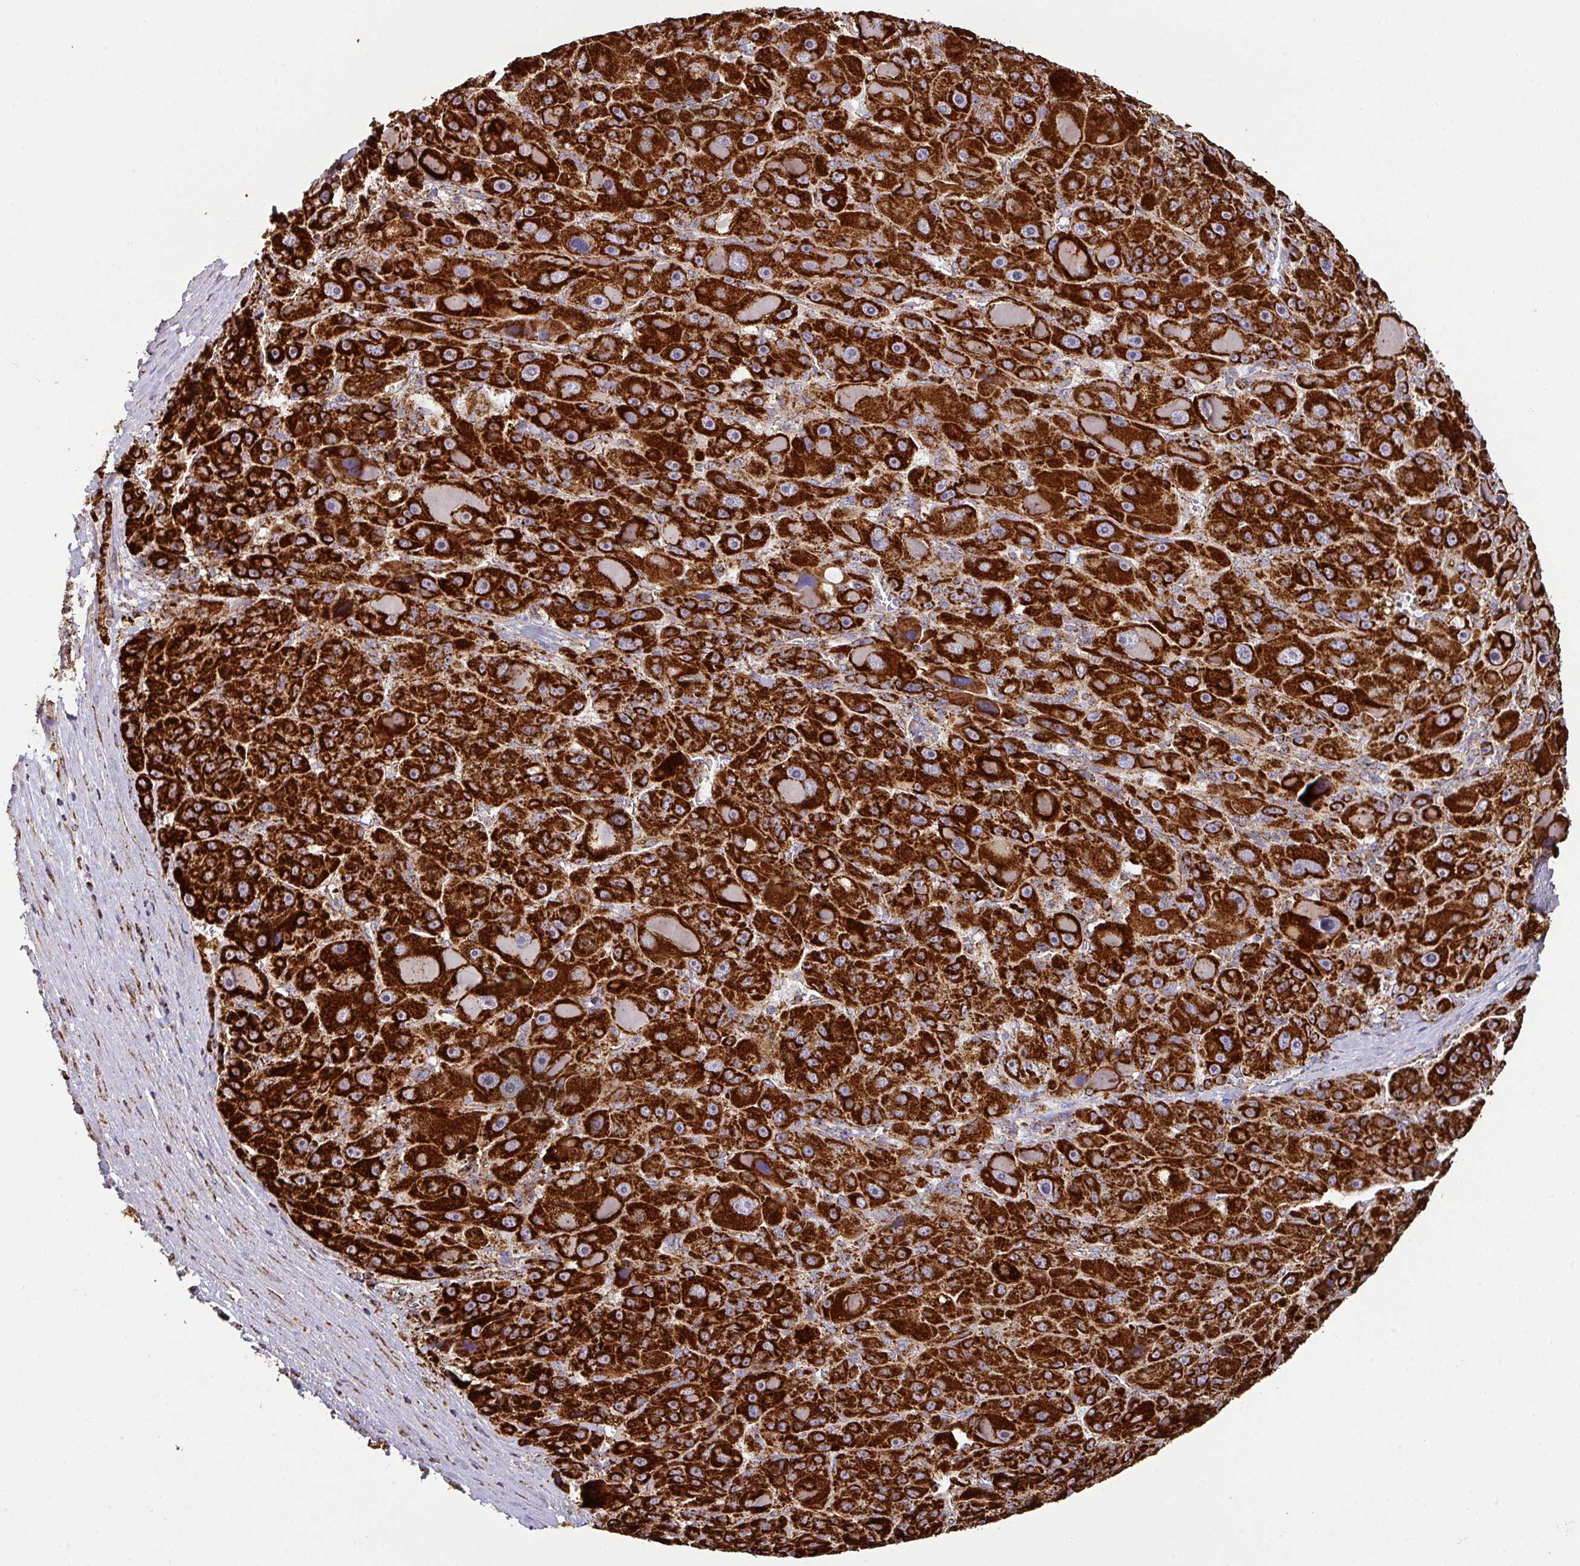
{"staining": {"intensity": "strong", "quantity": ">75%", "location": "cytoplasmic/membranous"}, "tissue": "liver cancer", "cell_type": "Tumor cells", "image_type": "cancer", "snomed": [{"axis": "morphology", "description": "Carcinoma, Hepatocellular, NOS"}, {"axis": "topography", "description": "Liver"}], "caption": "Immunohistochemical staining of human liver cancer displays high levels of strong cytoplasmic/membranous positivity in approximately >75% of tumor cells.", "gene": "TRAP1", "patient": {"sex": "male", "age": 76}}